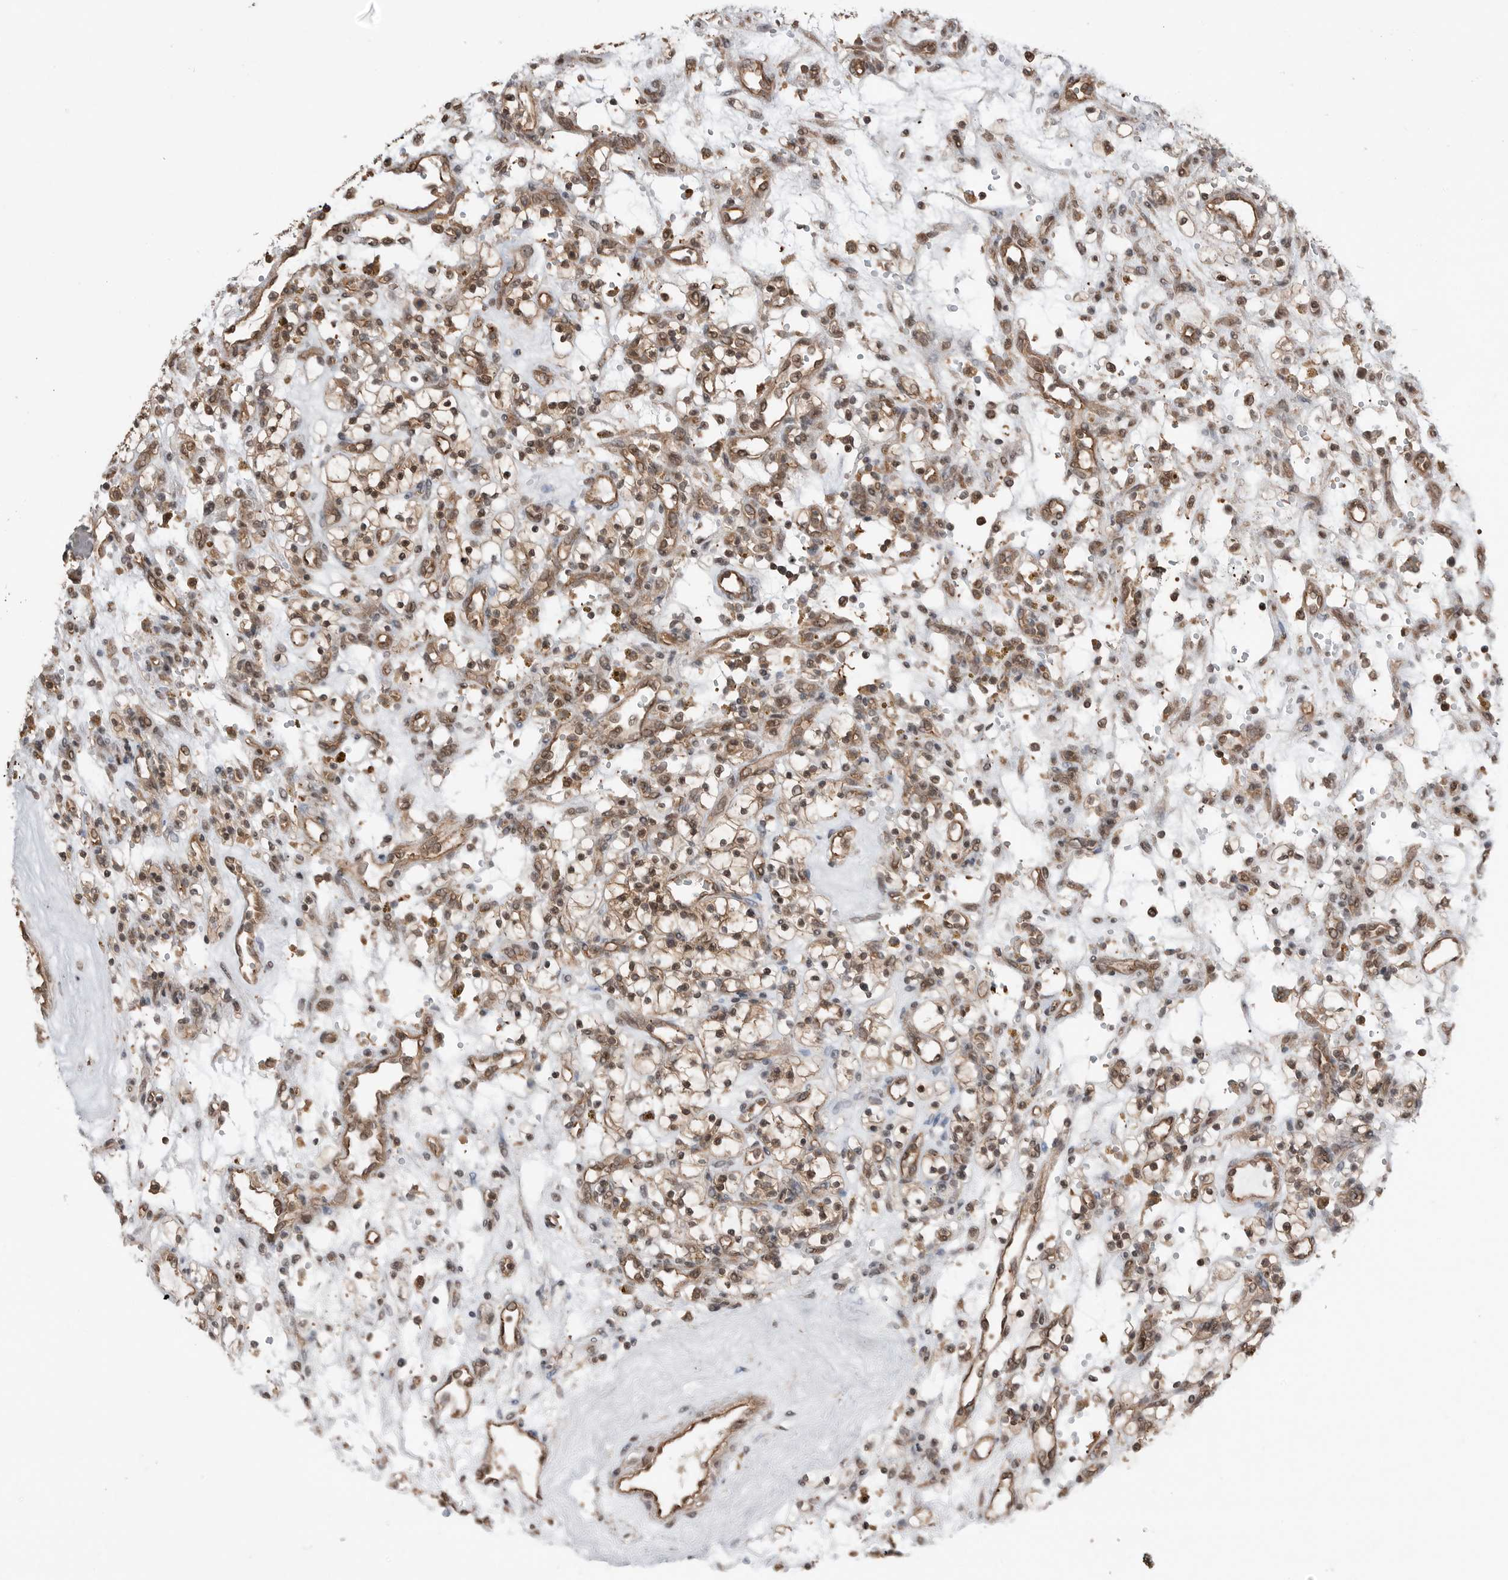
{"staining": {"intensity": "weak", "quantity": "25%-75%", "location": "nuclear"}, "tissue": "renal cancer", "cell_type": "Tumor cells", "image_type": "cancer", "snomed": [{"axis": "morphology", "description": "Adenocarcinoma, NOS"}, {"axis": "topography", "description": "Kidney"}], "caption": "IHC photomicrograph of renal cancer (adenocarcinoma) stained for a protein (brown), which demonstrates low levels of weak nuclear positivity in approximately 25%-75% of tumor cells.", "gene": "PEAK1", "patient": {"sex": "female", "age": 57}}